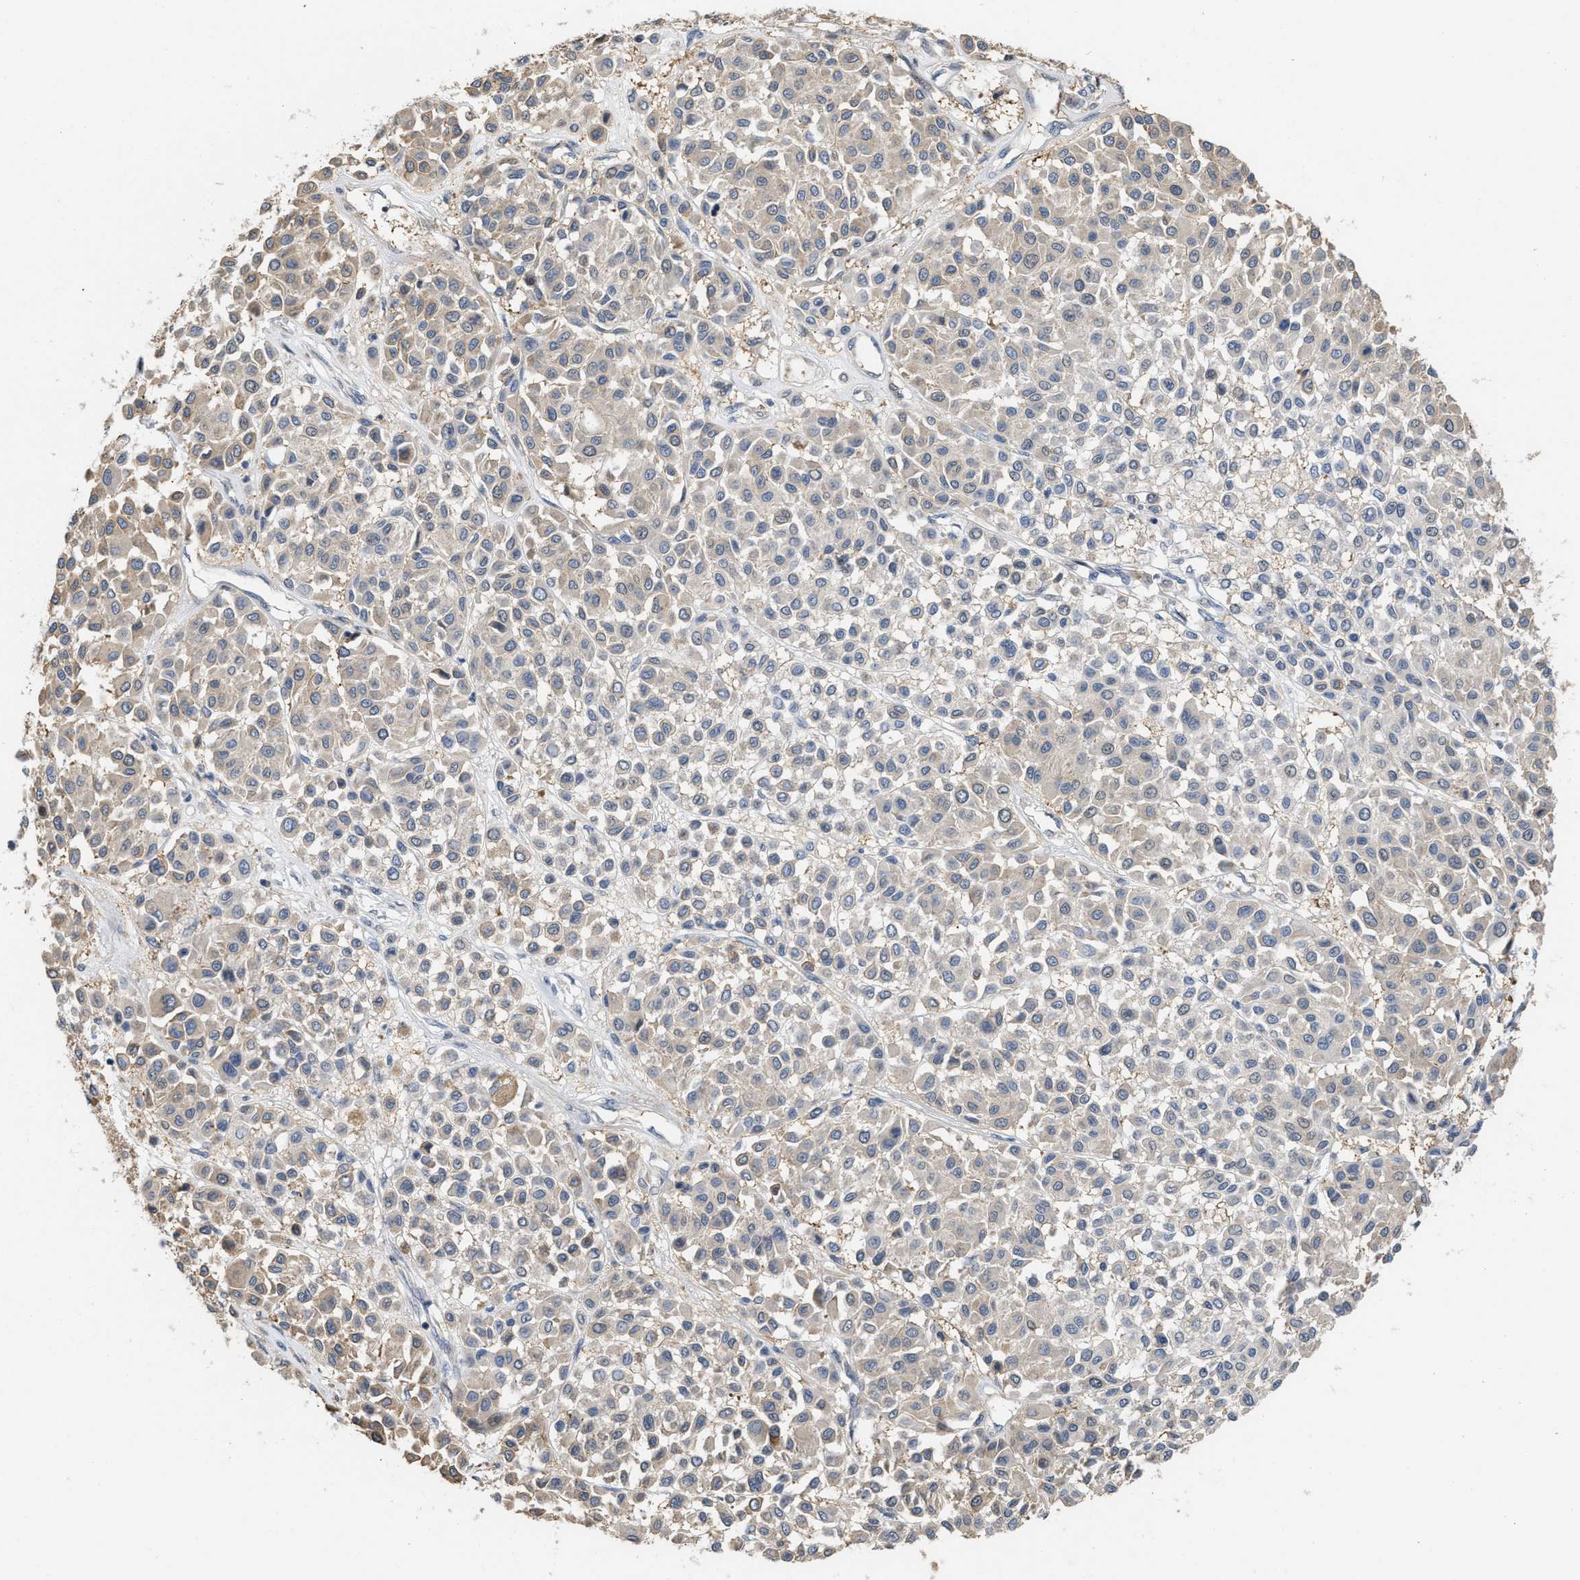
{"staining": {"intensity": "negative", "quantity": "none", "location": "none"}, "tissue": "melanoma", "cell_type": "Tumor cells", "image_type": "cancer", "snomed": [{"axis": "morphology", "description": "Malignant melanoma, Metastatic site"}, {"axis": "topography", "description": "Soft tissue"}], "caption": "The micrograph reveals no significant expression in tumor cells of melanoma. (Brightfield microscopy of DAB (3,3'-diaminobenzidine) immunohistochemistry (IHC) at high magnification).", "gene": "CSNK1A1", "patient": {"sex": "male", "age": 41}}